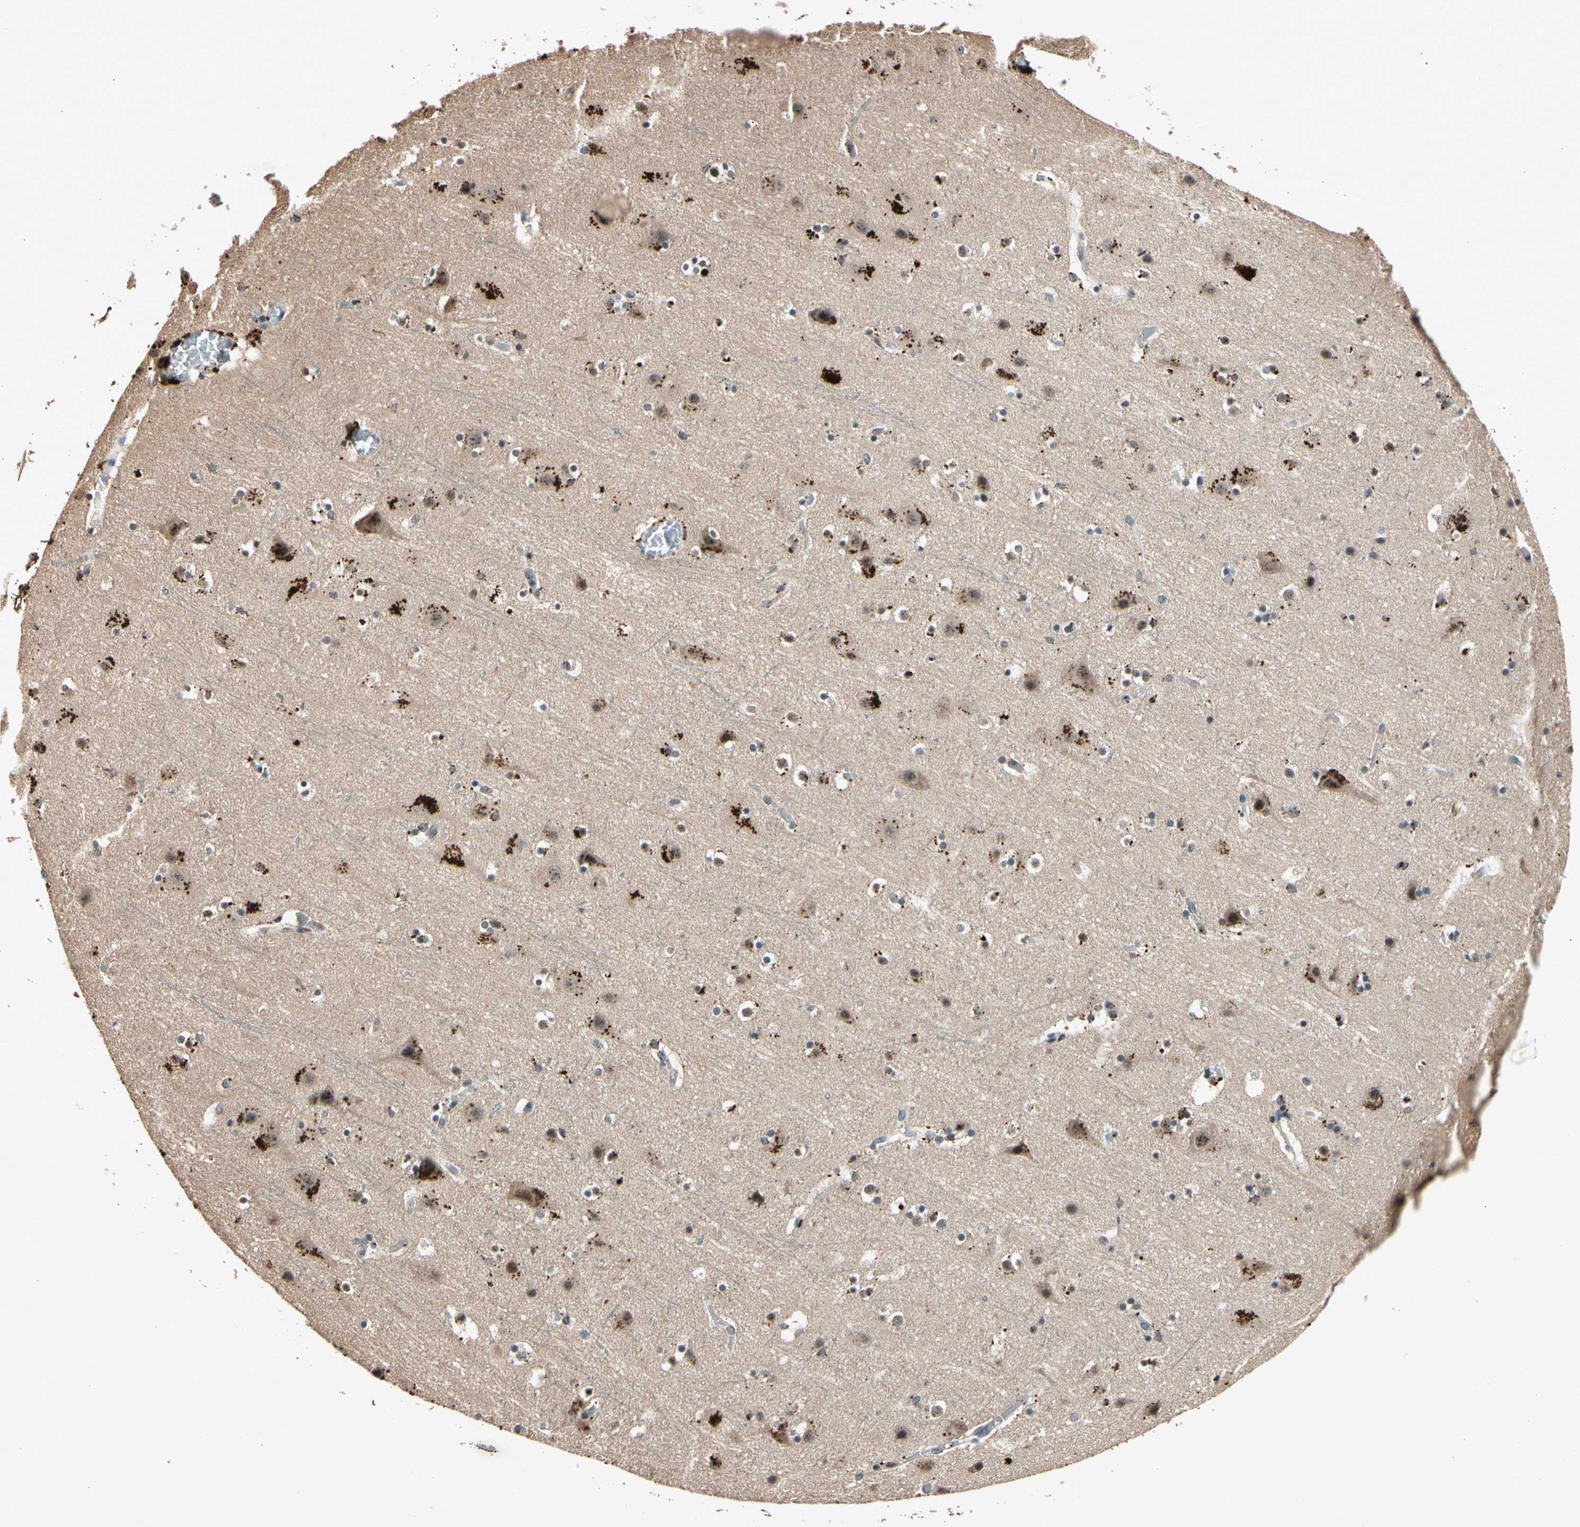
{"staining": {"intensity": "strong", "quantity": "25%-75%", "location": "cytoplasmic/membranous"}, "tissue": "cerebral cortex", "cell_type": "Endothelial cells", "image_type": "normal", "snomed": [{"axis": "morphology", "description": "Normal tissue, NOS"}, {"axis": "topography", "description": "Cerebral cortex"}], "caption": "Normal cerebral cortex was stained to show a protein in brown. There is high levels of strong cytoplasmic/membranous staining in approximately 25%-75% of endothelial cells.", "gene": "PML", "patient": {"sex": "male", "age": 45}}